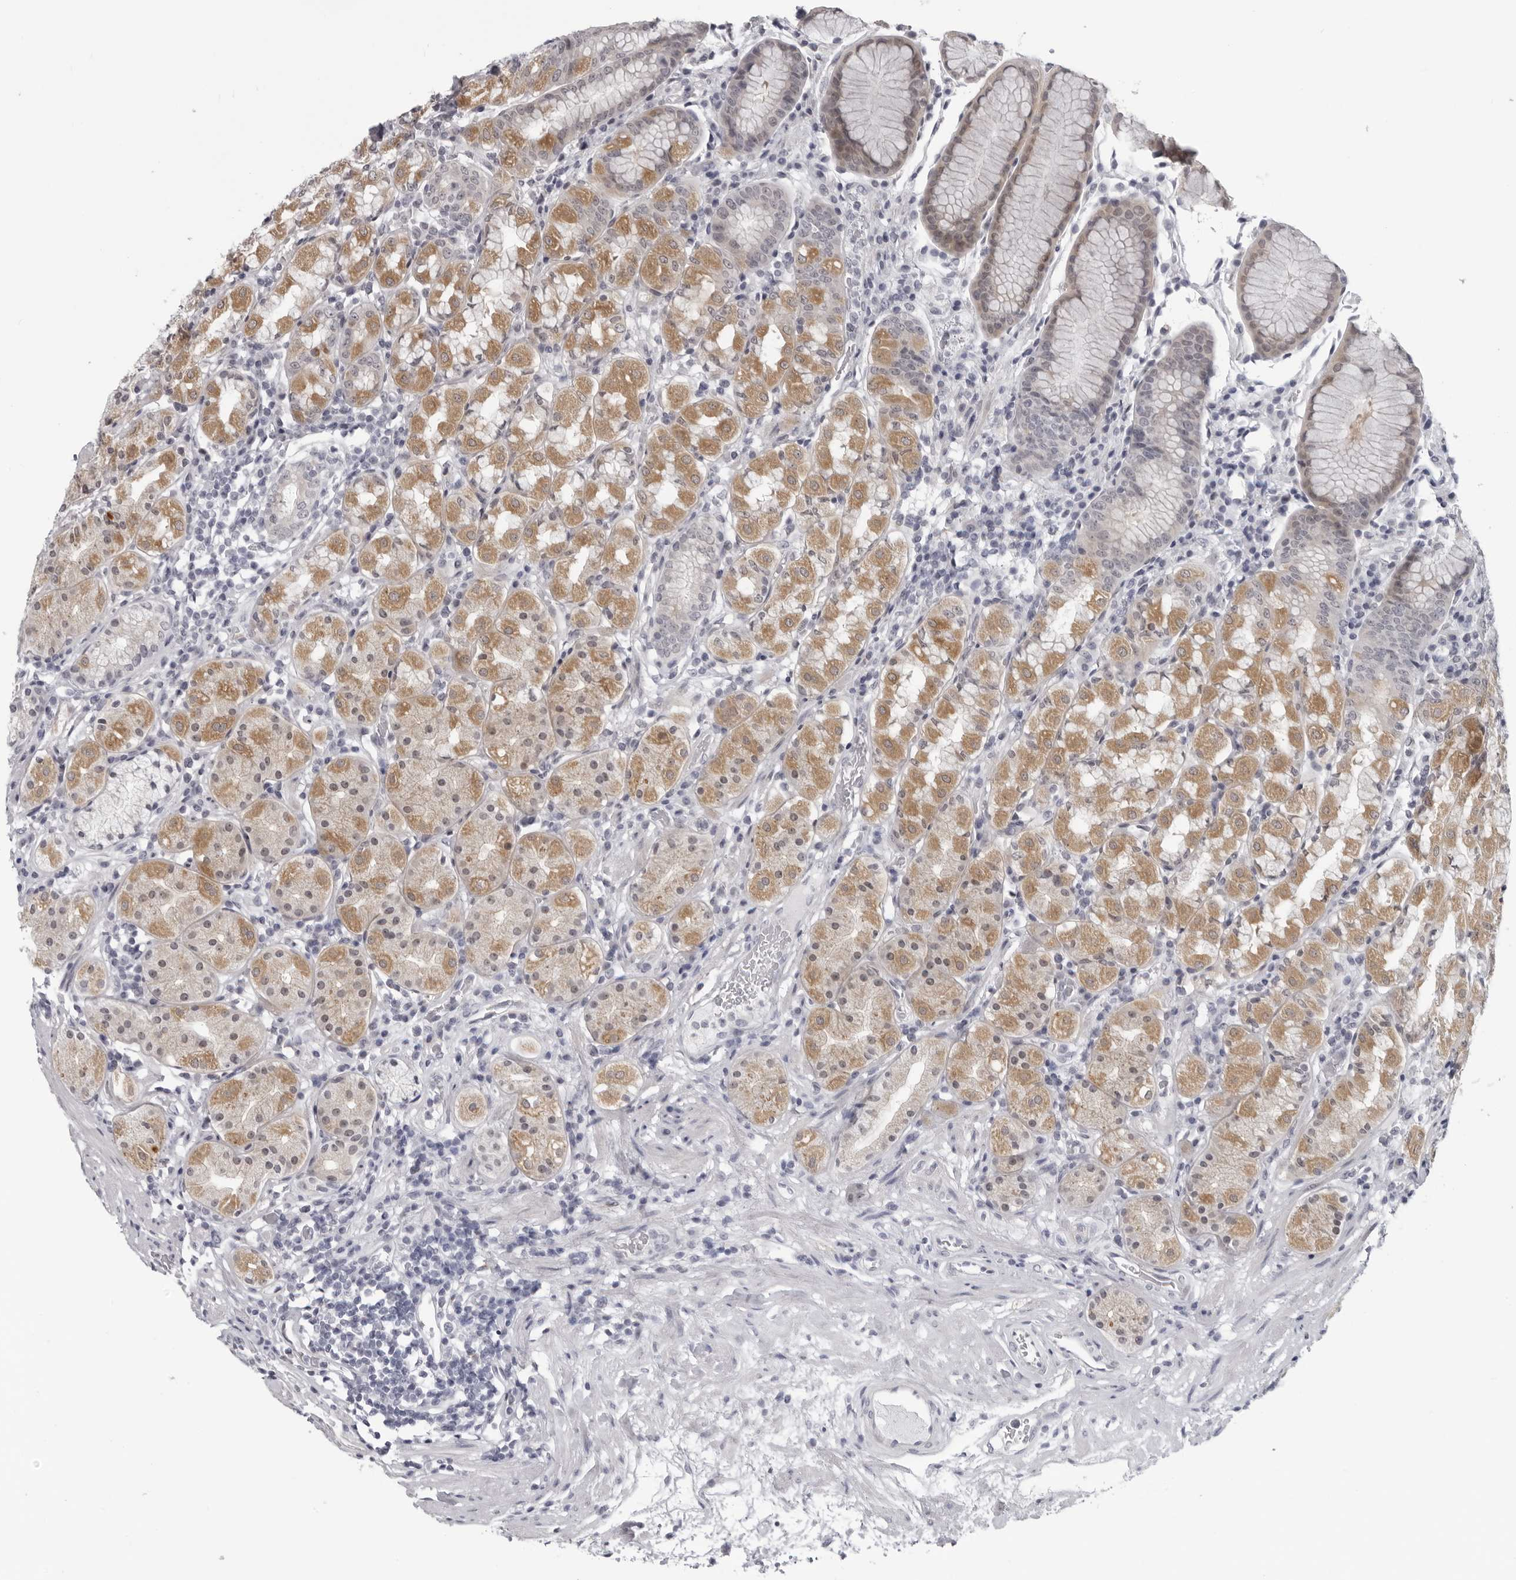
{"staining": {"intensity": "moderate", "quantity": "25%-75%", "location": "cytoplasmic/membranous"}, "tissue": "stomach", "cell_type": "Glandular cells", "image_type": "normal", "snomed": [{"axis": "morphology", "description": "Normal tissue, NOS"}, {"axis": "topography", "description": "Stomach, lower"}], "caption": "Stomach stained with a brown dye exhibits moderate cytoplasmic/membranous positive positivity in about 25%-75% of glandular cells.", "gene": "OPLAH", "patient": {"sex": "female", "age": 56}}